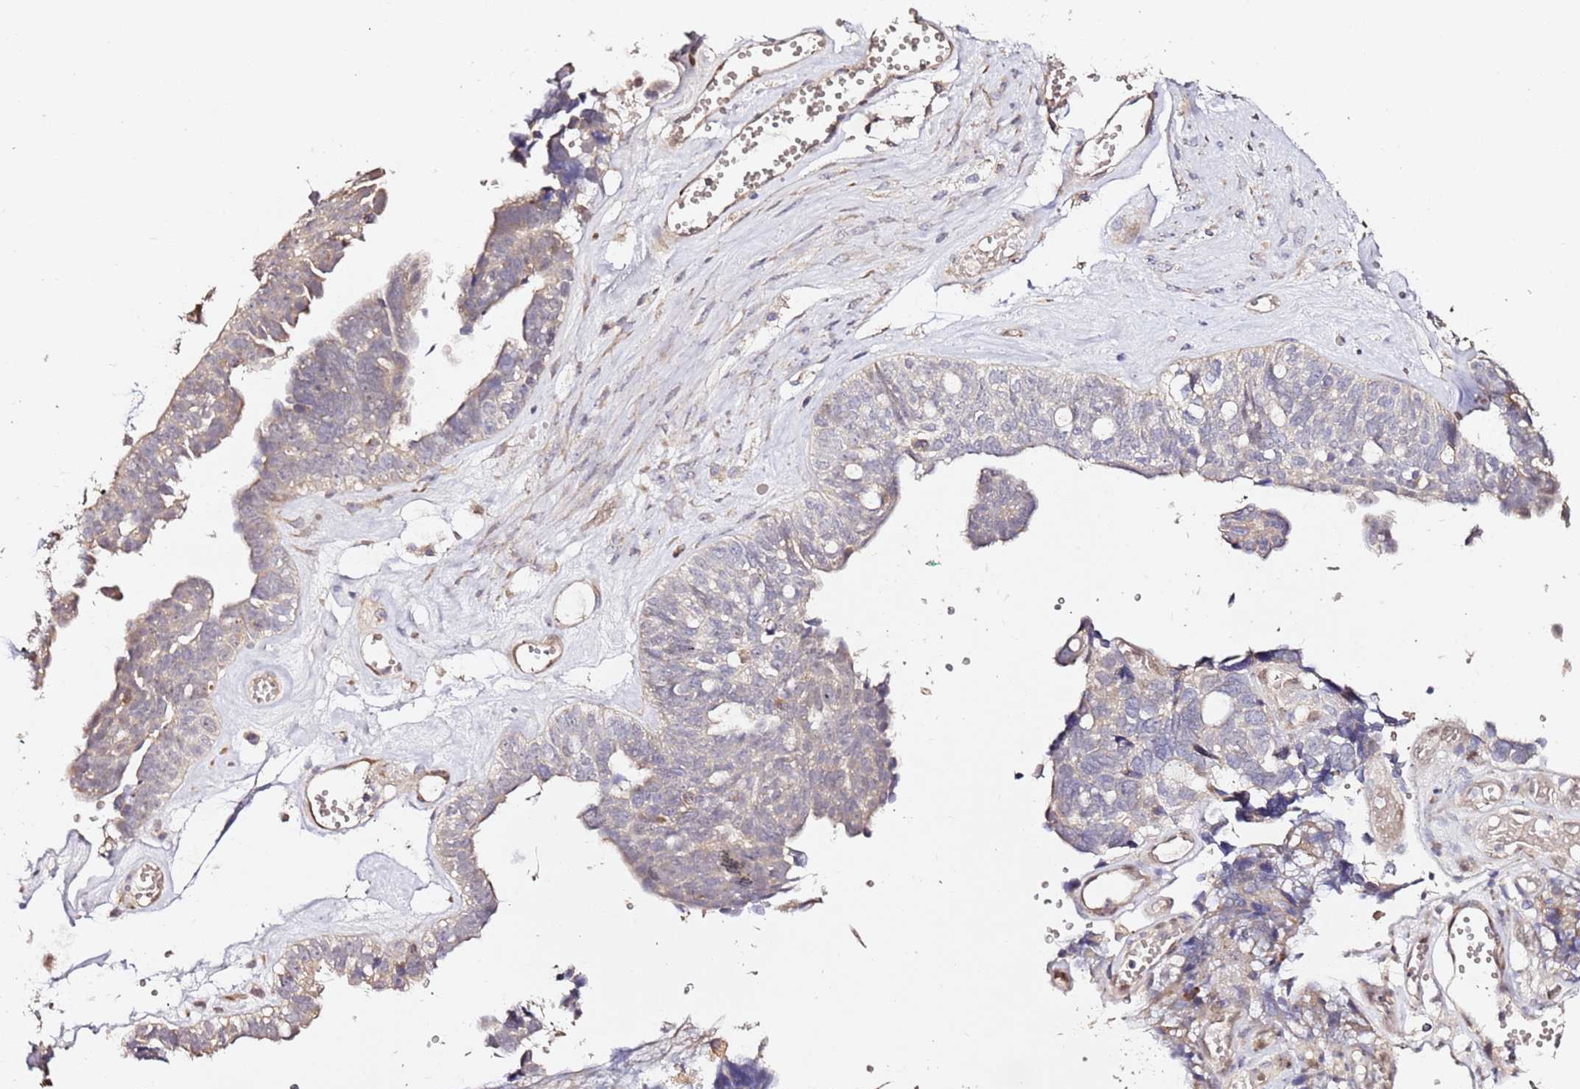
{"staining": {"intensity": "weak", "quantity": "<25%", "location": "cytoplasmic/membranous"}, "tissue": "ovarian cancer", "cell_type": "Tumor cells", "image_type": "cancer", "snomed": [{"axis": "morphology", "description": "Cystadenocarcinoma, serous, NOS"}, {"axis": "topography", "description": "Ovary"}], "caption": "Immunohistochemistry (IHC) of ovarian serous cystadenocarcinoma reveals no expression in tumor cells. (Brightfield microscopy of DAB immunohistochemistry (IHC) at high magnification).", "gene": "HSD17B7", "patient": {"sex": "female", "age": 79}}